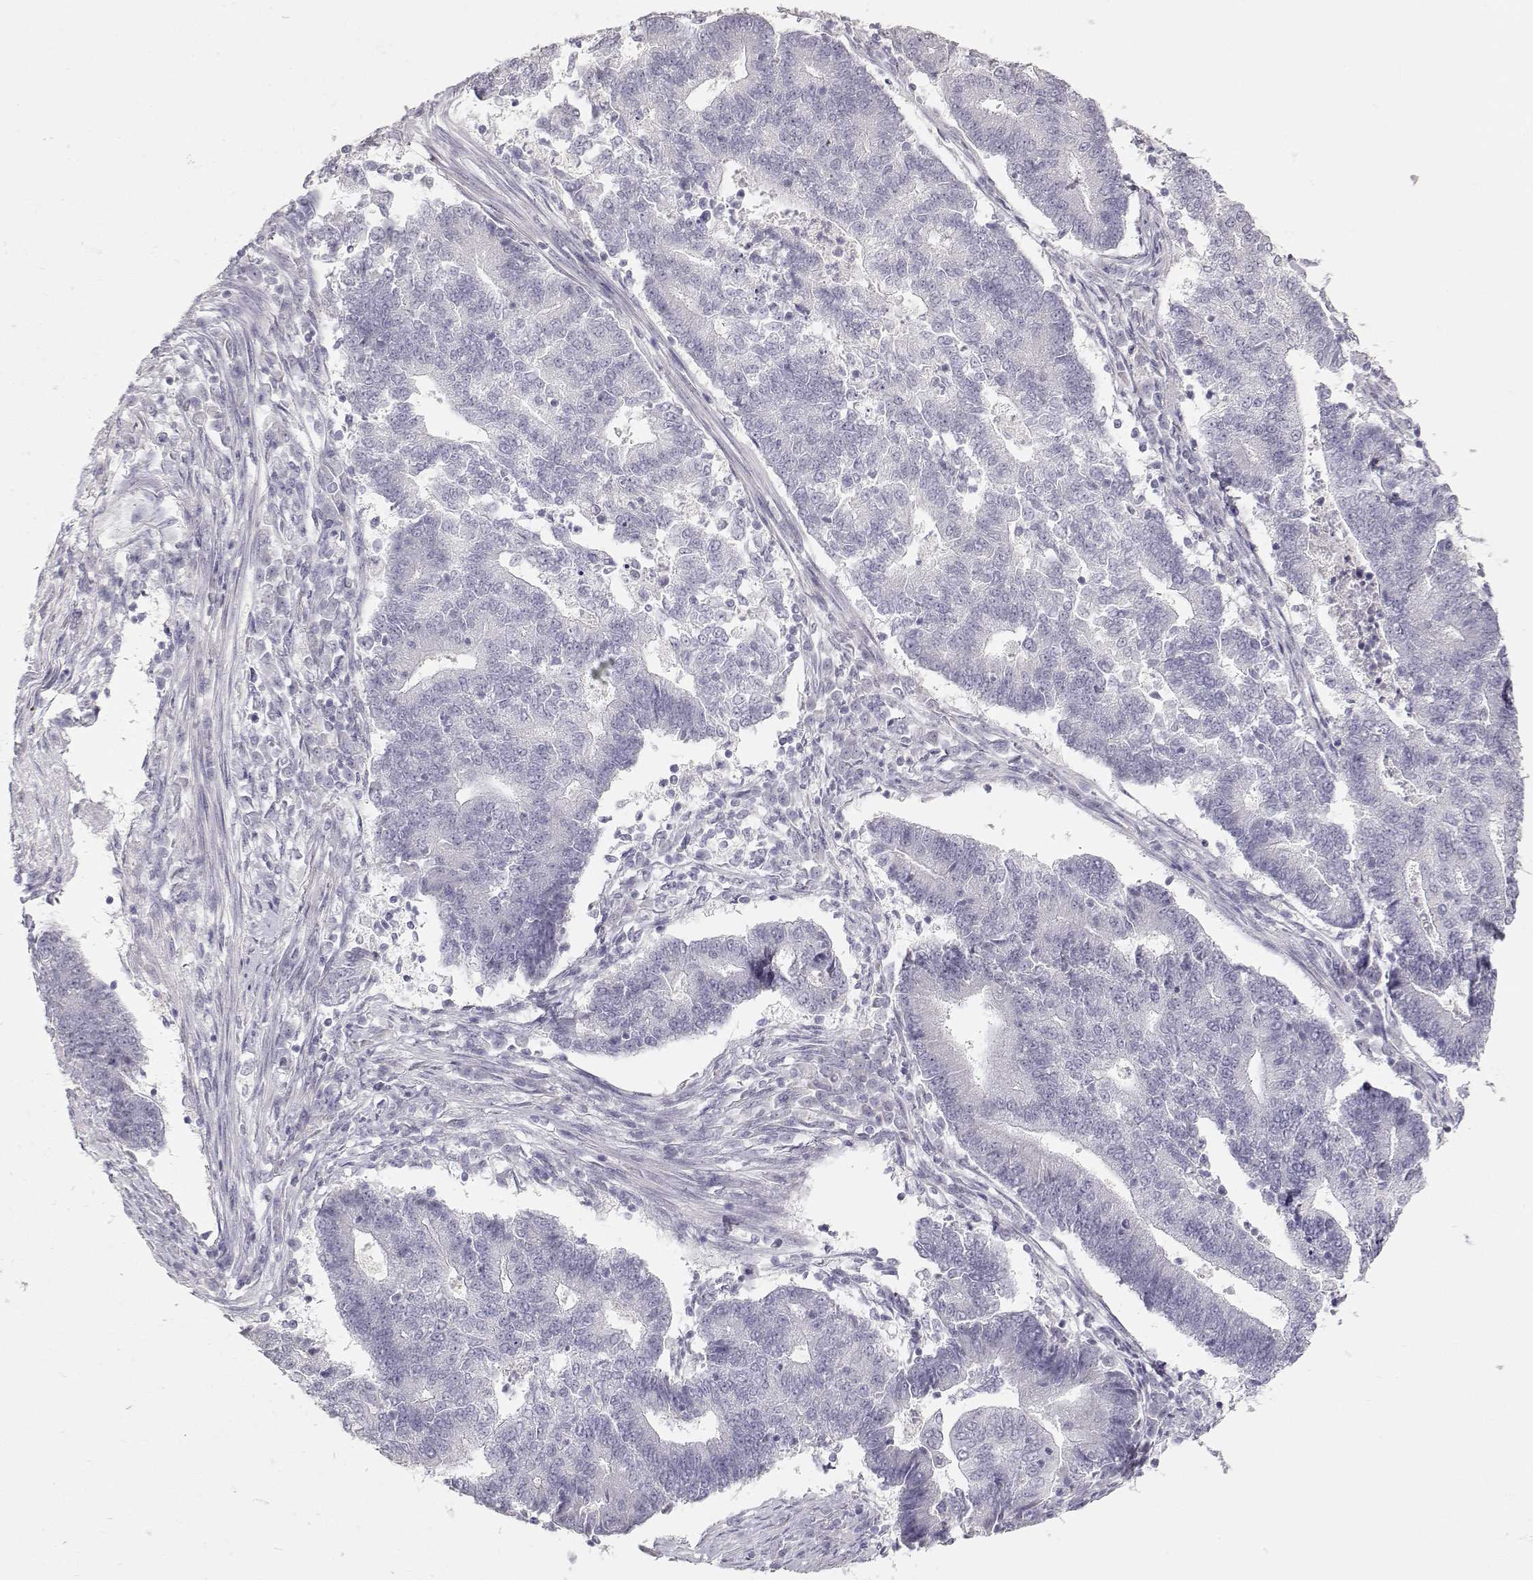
{"staining": {"intensity": "negative", "quantity": "none", "location": "none"}, "tissue": "endometrial cancer", "cell_type": "Tumor cells", "image_type": "cancer", "snomed": [{"axis": "morphology", "description": "Adenocarcinoma, NOS"}, {"axis": "topography", "description": "Uterus"}, {"axis": "topography", "description": "Endometrium"}], "caption": "DAB immunohistochemical staining of endometrial cancer (adenocarcinoma) demonstrates no significant expression in tumor cells. (DAB IHC with hematoxylin counter stain).", "gene": "TKTL1", "patient": {"sex": "female", "age": 54}}